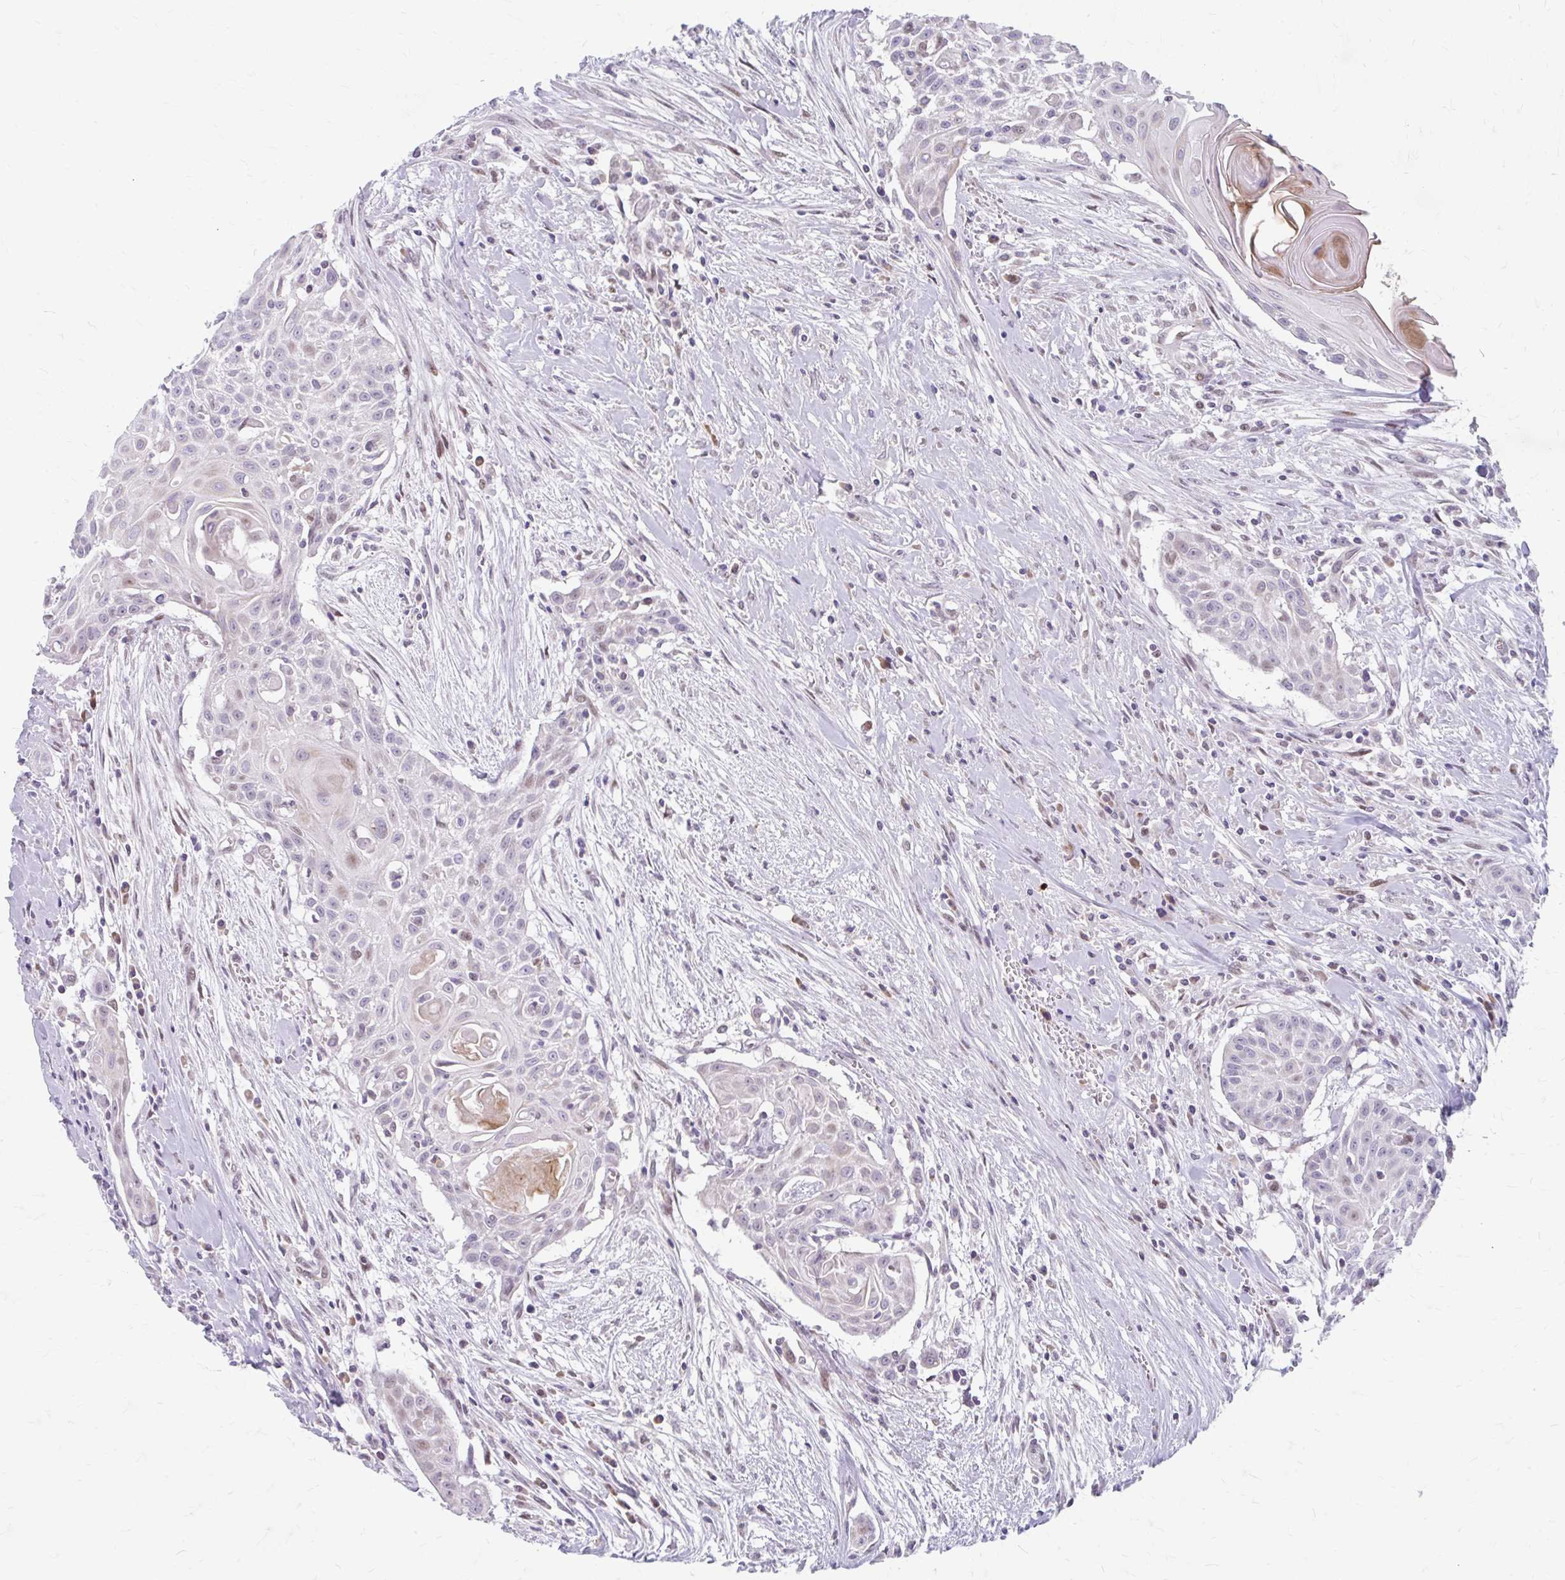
{"staining": {"intensity": "weak", "quantity": "<25%", "location": "nuclear"}, "tissue": "head and neck cancer", "cell_type": "Tumor cells", "image_type": "cancer", "snomed": [{"axis": "morphology", "description": "Squamous cell carcinoma, NOS"}, {"axis": "topography", "description": "Lymph node"}, {"axis": "topography", "description": "Salivary gland"}, {"axis": "topography", "description": "Head-Neck"}], "caption": "Immunohistochemistry (IHC) of human head and neck cancer (squamous cell carcinoma) shows no positivity in tumor cells.", "gene": "BEAN1", "patient": {"sex": "female", "age": 74}}